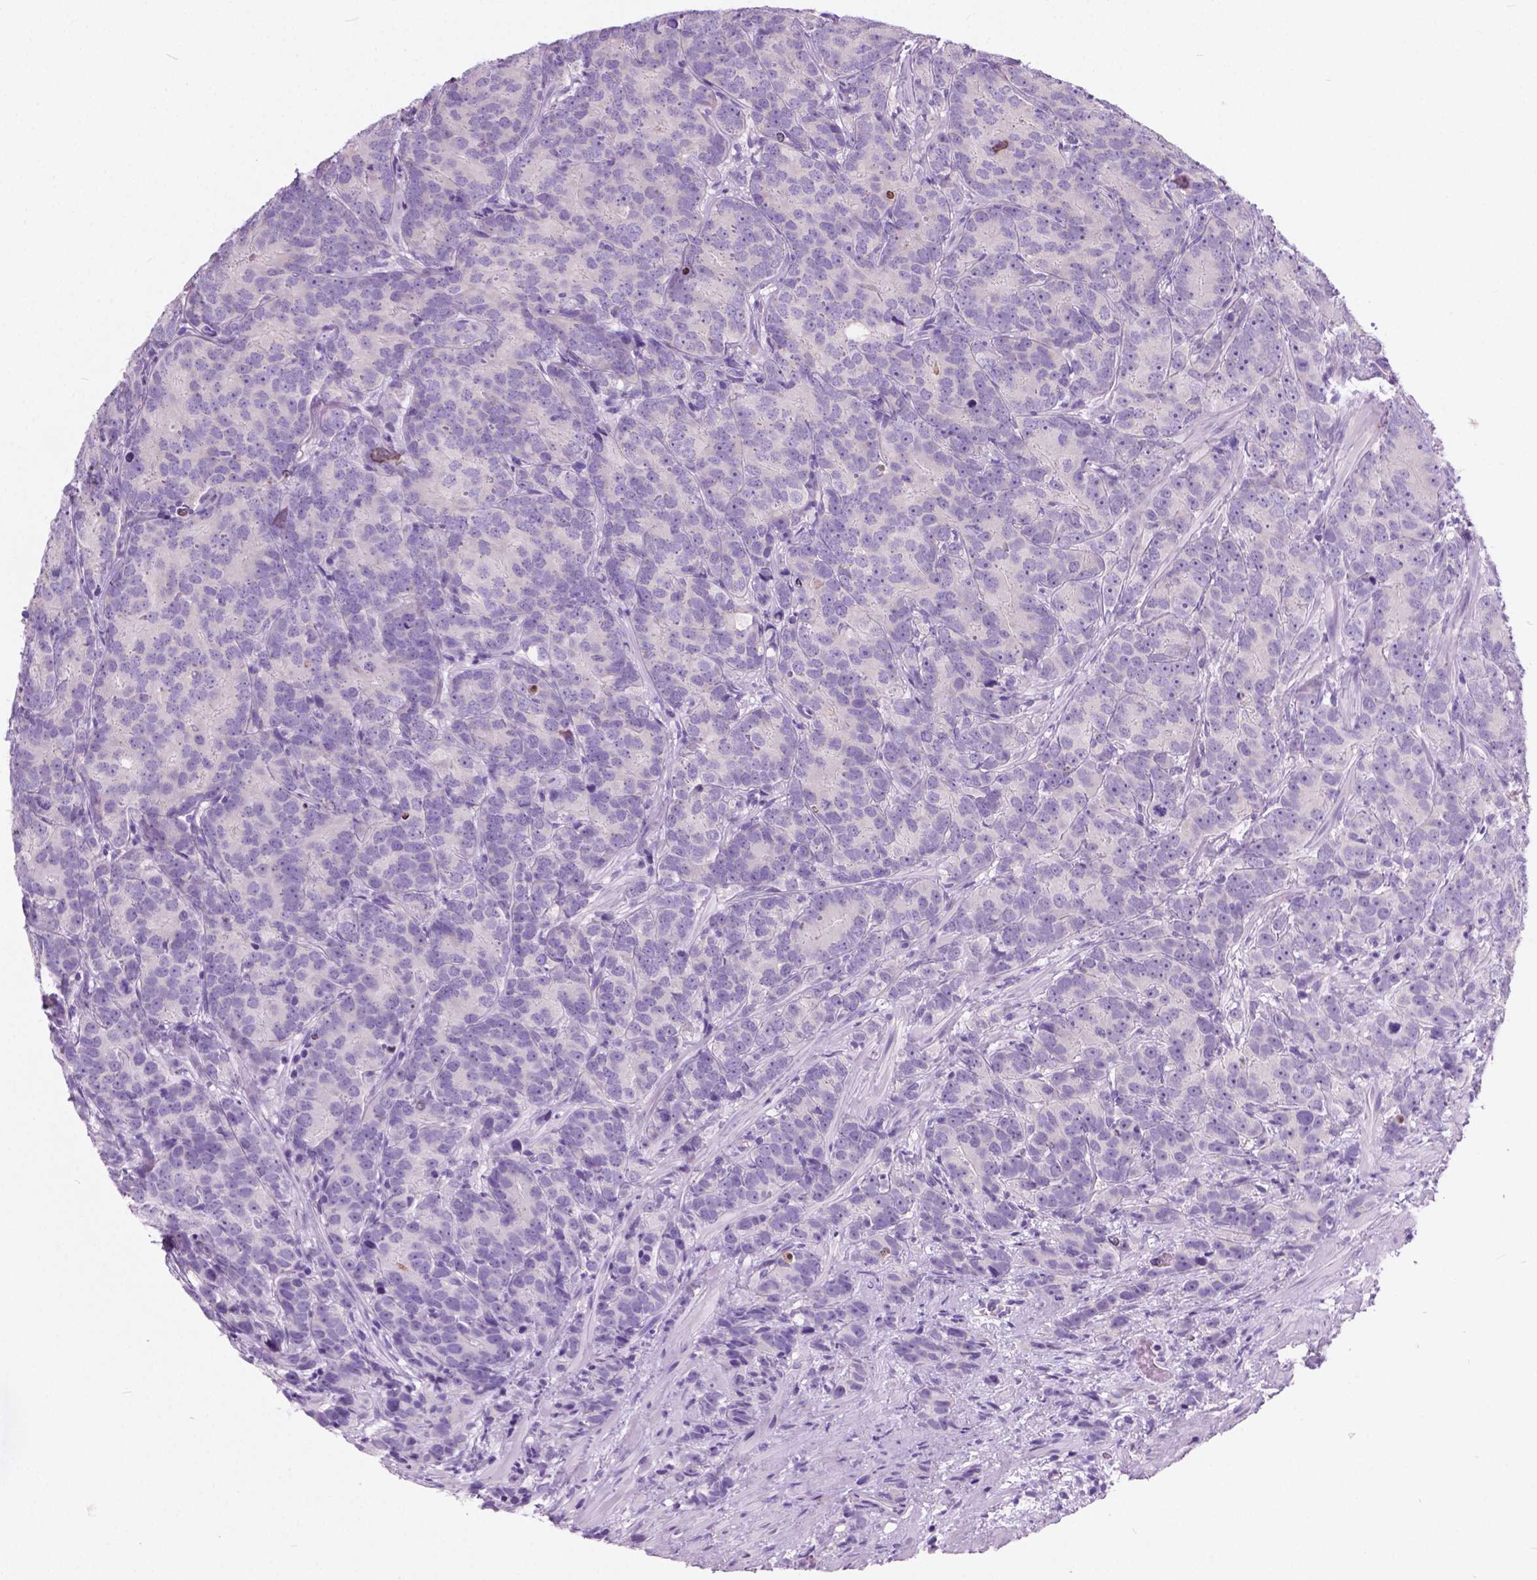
{"staining": {"intensity": "negative", "quantity": "none", "location": "none"}, "tissue": "prostate cancer", "cell_type": "Tumor cells", "image_type": "cancer", "snomed": [{"axis": "morphology", "description": "Adenocarcinoma, High grade"}, {"axis": "topography", "description": "Prostate"}], "caption": "IHC micrograph of neoplastic tissue: human prostate cancer (high-grade adenocarcinoma) stained with DAB displays no significant protein positivity in tumor cells.", "gene": "ARMS2", "patient": {"sex": "male", "age": 90}}